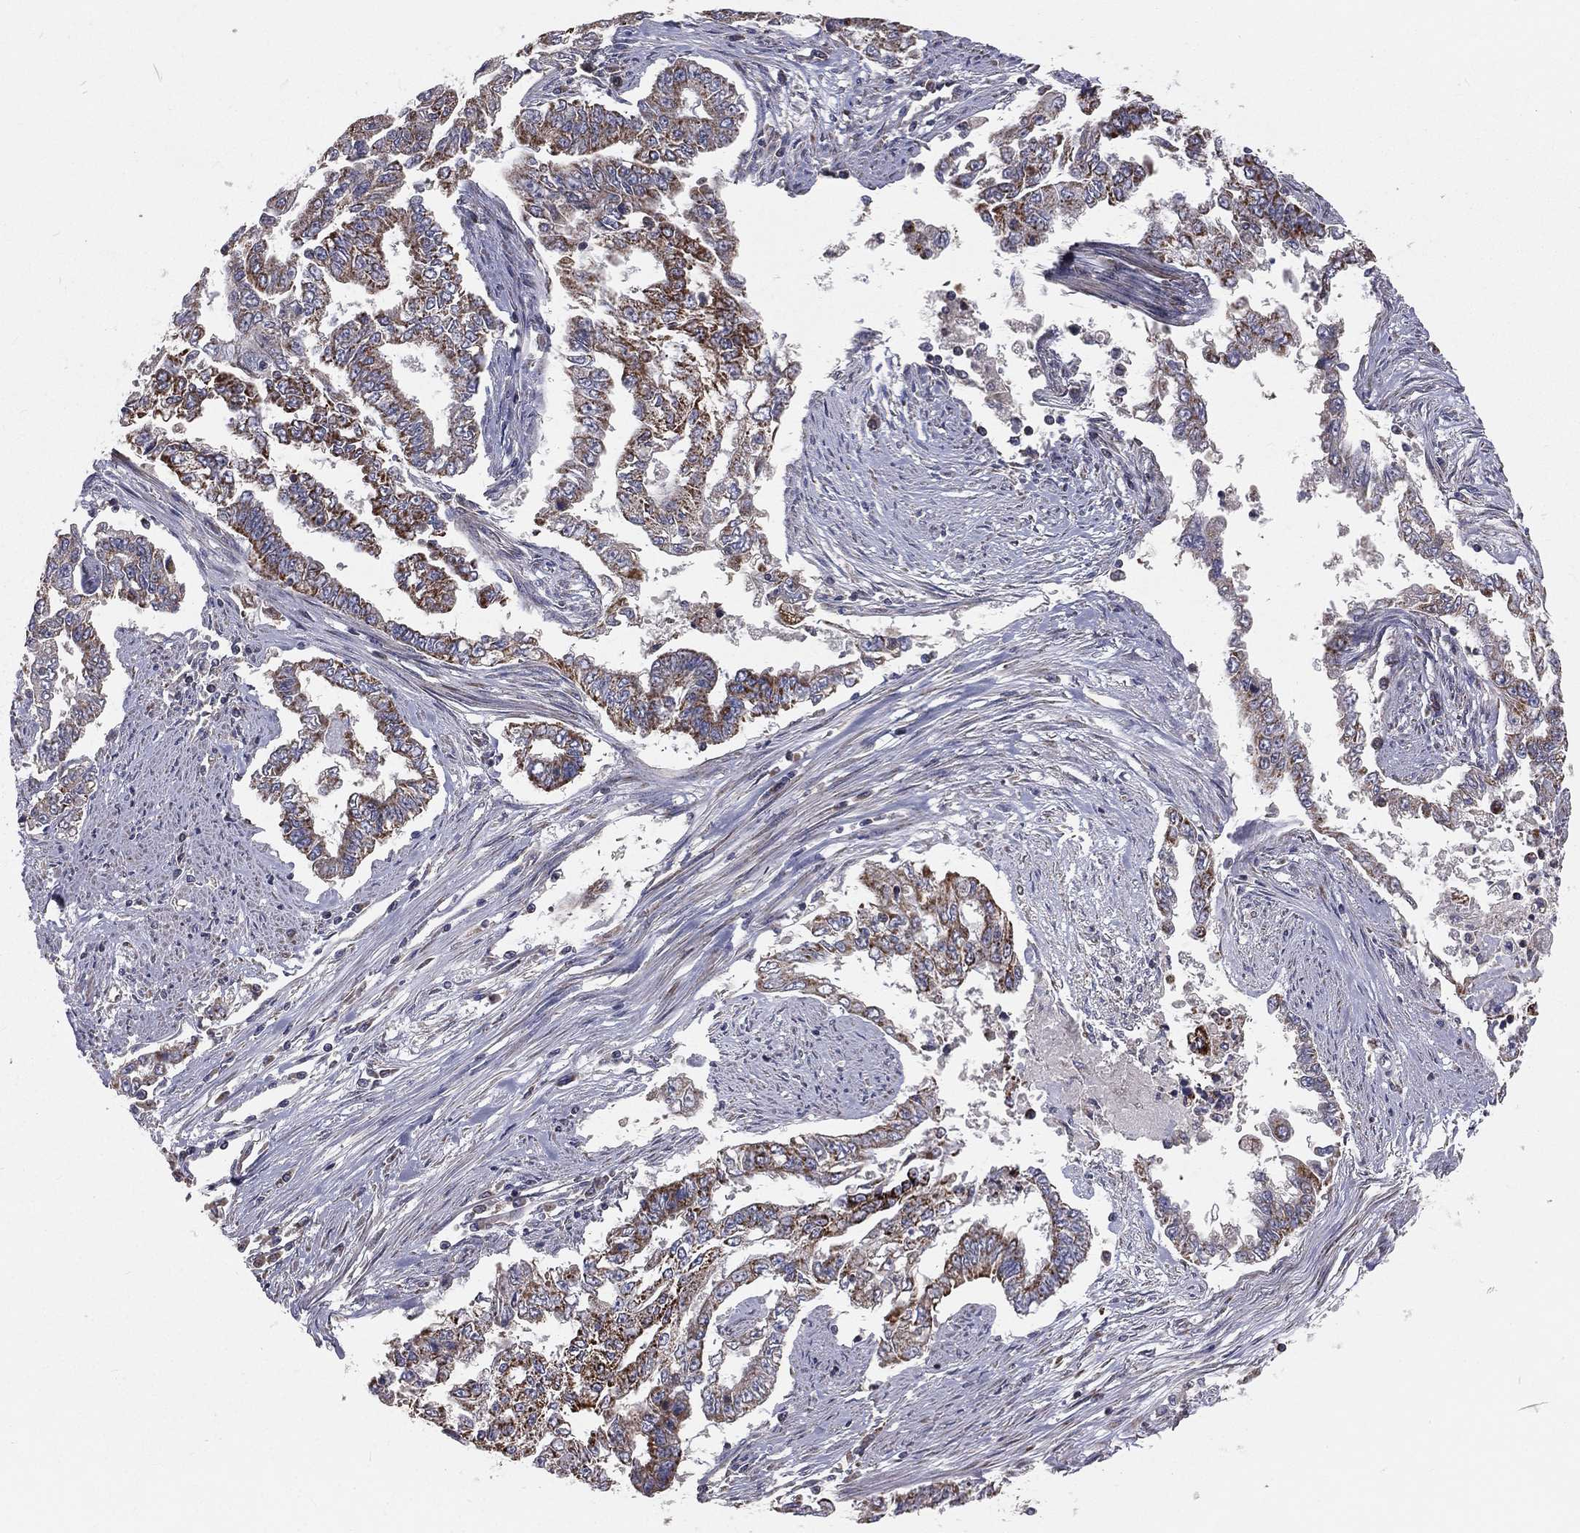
{"staining": {"intensity": "moderate", "quantity": "25%-75%", "location": "cytoplasmic/membranous"}, "tissue": "endometrial cancer", "cell_type": "Tumor cells", "image_type": "cancer", "snomed": [{"axis": "morphology", "description": "Adenocarcinoma, NOS"}, {"axis": "topography", "description": "Uterus"}], "caption": "Endometrial adenocarcinoma was stained to show a protein in brown. There is medium levels of moderate cytoplasmic/membranous expression in about 25%-75% of tumor cells.", "gene": "HADH", "patient": {"sex": "female", "age": 59}}